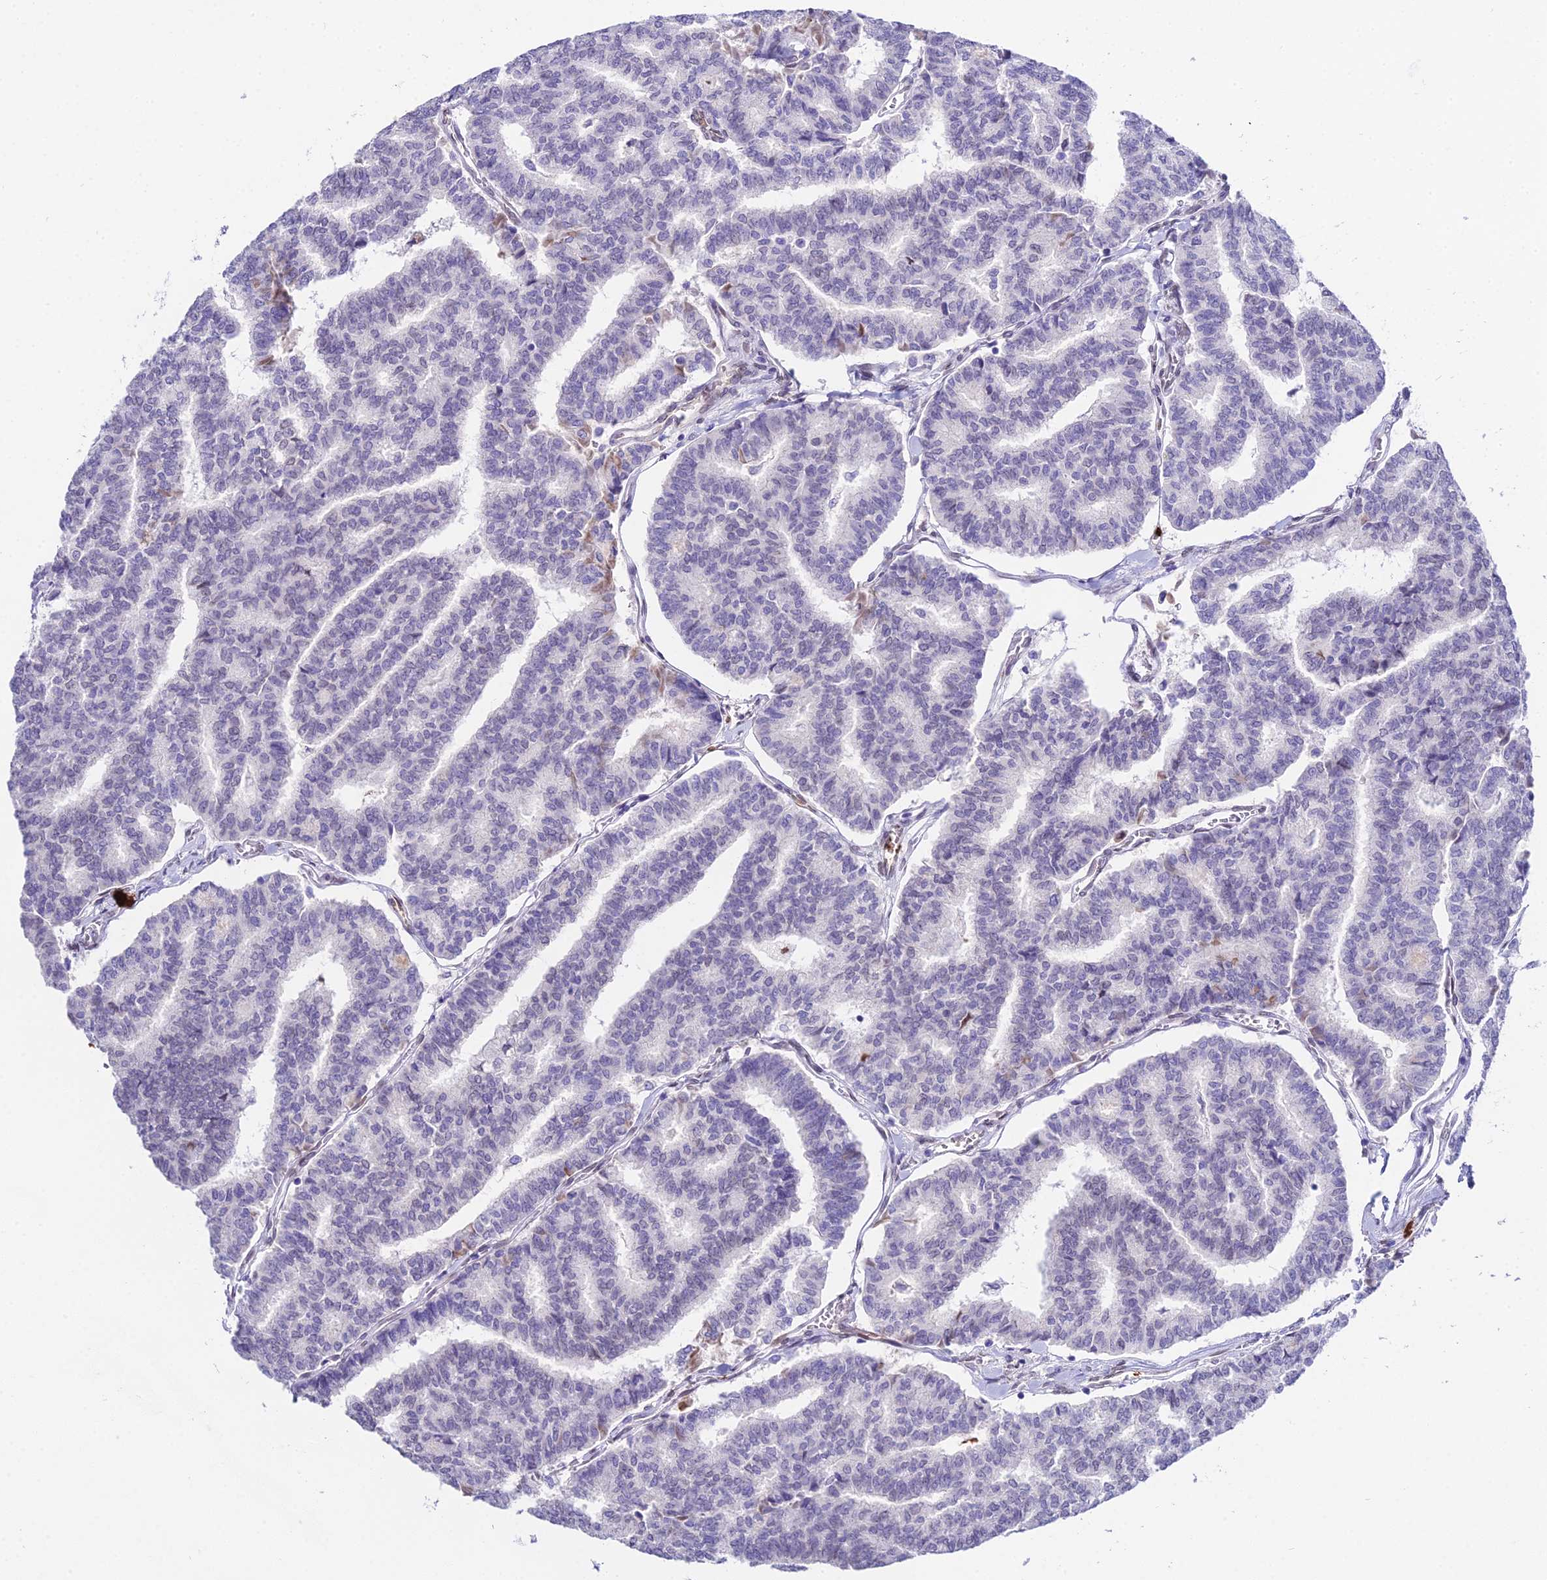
{"staining": {"intensity": "negative", "quantity": "none", "location": "none"}, "tissue": "thyroid cancer", "cell_type": "Tumor cells", "image_type": "cancer", "snomed": [{"axis": "morphology", "description": "Papillary adenocarcinoma, NOS"}, {"axis": "topography", "description": "Thyroid gland"}], "caption": "Immunohistochemistry (IHC) image of neoplastic tissue: human thyroid papillary adenocarcinoma stained with DAB (3,3'-diaminobenzidine) displays no significant protein positivity in tumor cells. (Brightfield microscopy of DAB immunohistochemistry at high magnification).", "gene": "MCM10", "patient": {"sex": "female", "age": 35}}